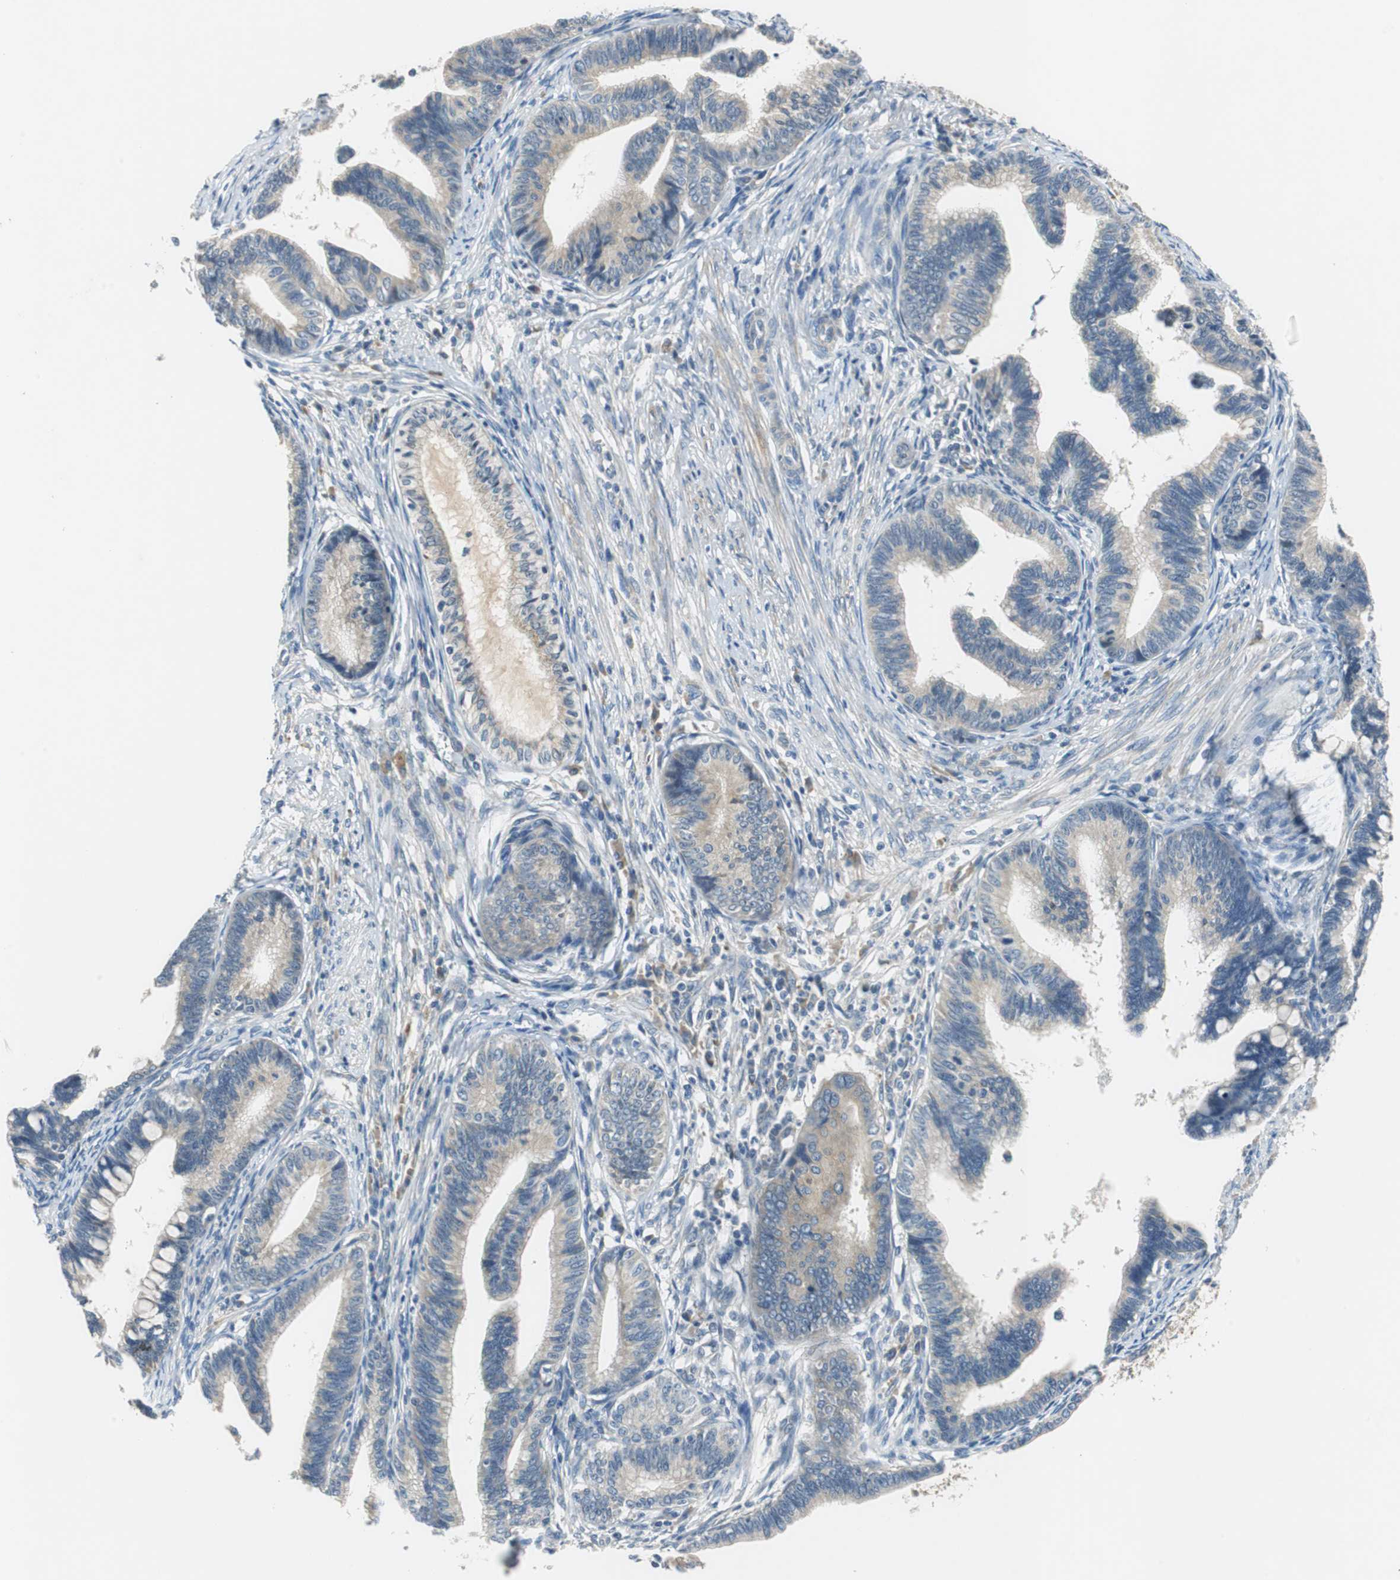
{"staining": {"intensity": "weak", "quantity": ">75%", "location": "cytoplasmic/membranous"}, "tissue": "cervical cancer", "cell_type": "Tumor cells", "image_type": "cancer", "snomed": [{"axis": "morphology", "description": "Adenocarcinoma, NOS"}, {"axis": "topography", "description": "Cervix"}], "caption": "An immunohistochemistry micrograph of neoplastic tissue is shown. Protein staining in brown labels weak cytoplasmic/membranous positivity in adenocarcinoma (cervical) within tumor cells. (IHC, brightfield microscopy, high magnification).", "gene": "FADS2", "patient": {"sex": "female", "age": 36}}